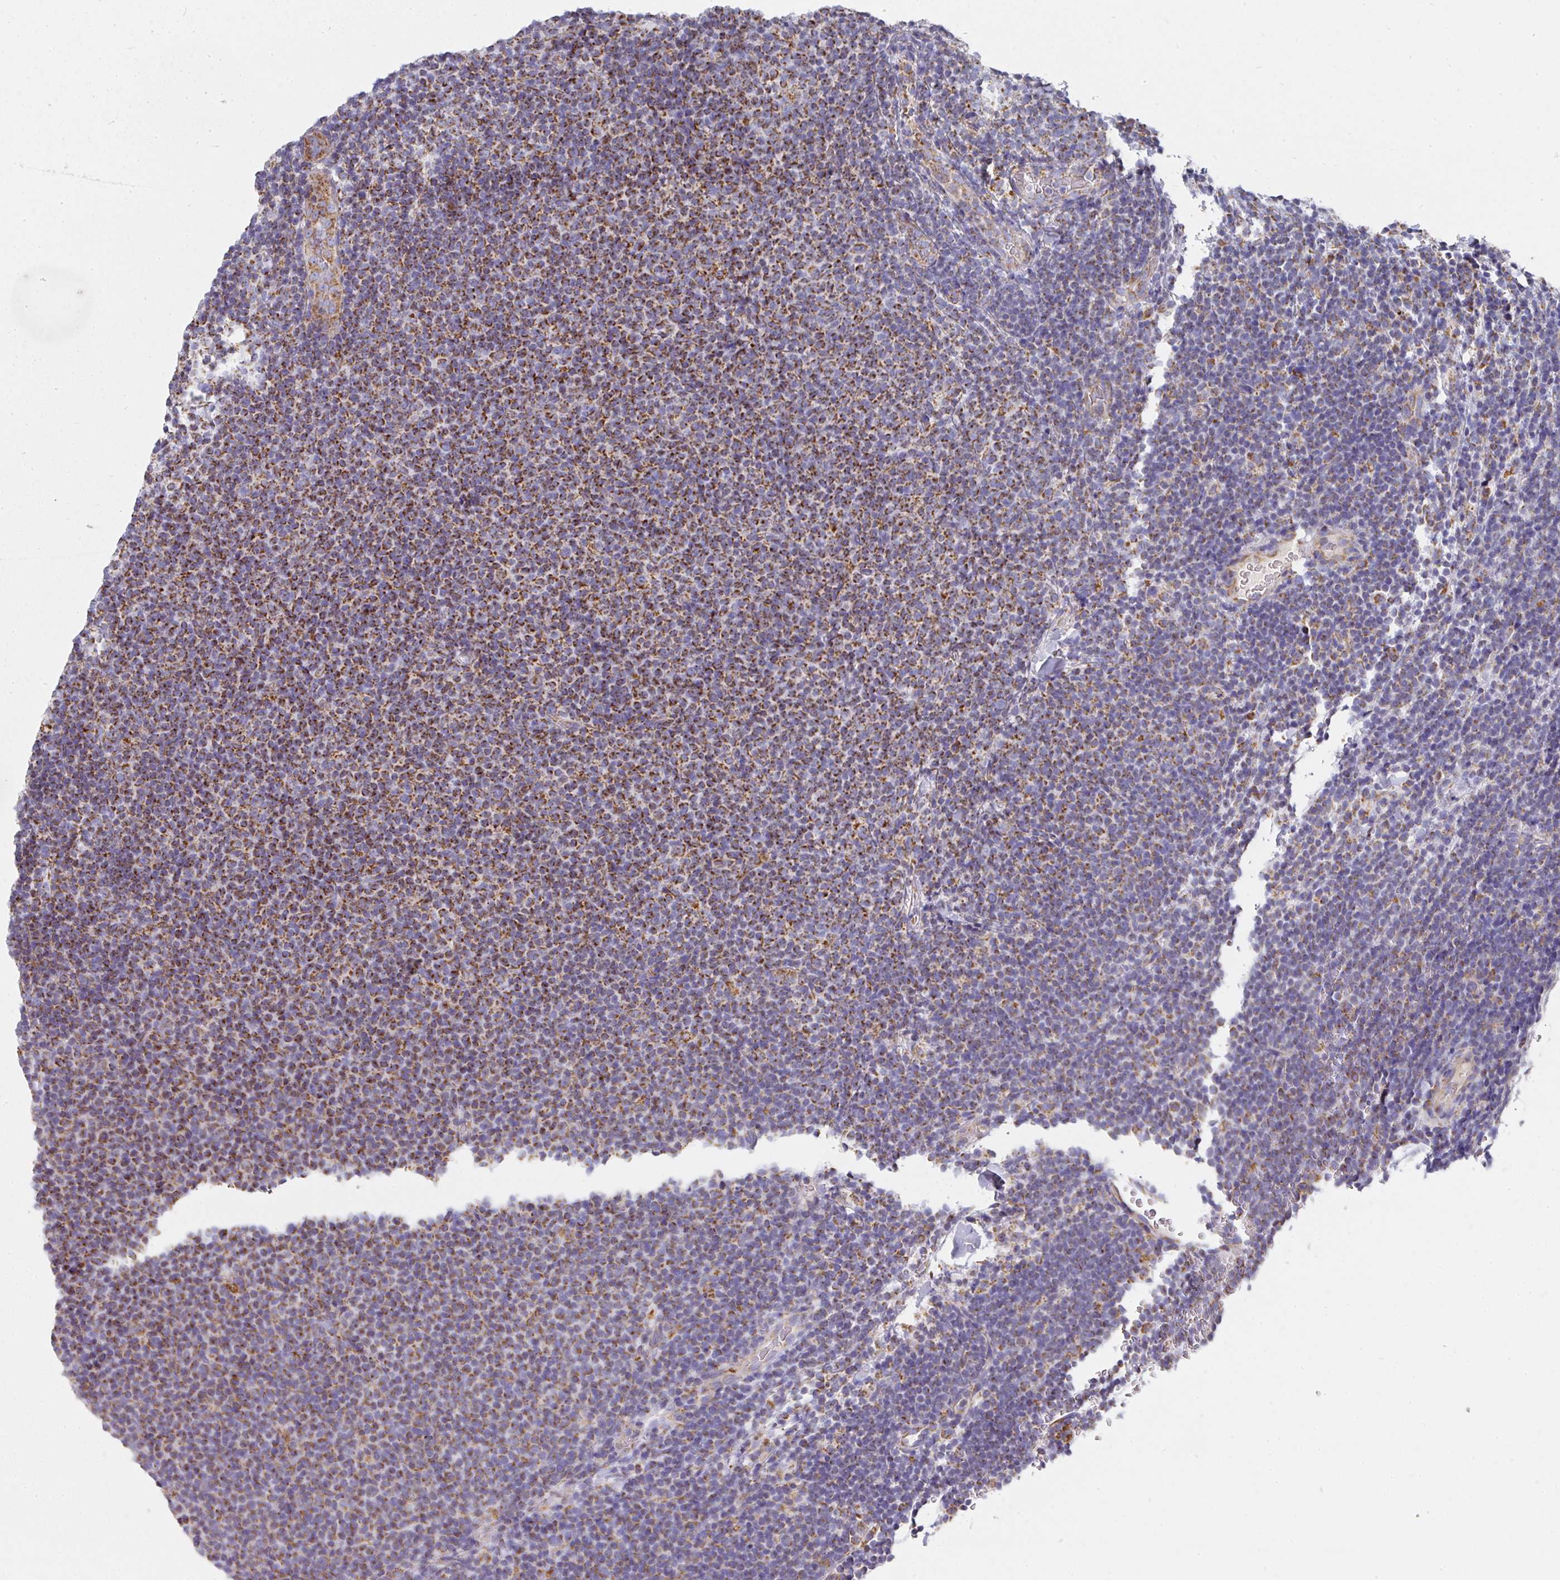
{"staining": {"intensity": "strong", "quantity": ">75%", "location": "cytoplasmic/membranous"}, "tissue": "lymphoma", "cell_type": "Tumor cells", "image_type": "cancer", "snomed": [{"axis": "morphology", "description": "Malignant lymphoma, non-Hodgkin's type, Low grade"}, {"axis": "topography", "description": "Lymph node"}], "caption": "Immunohistochemical staining of malignant lymphoma, non-Hodgkin's type (low-grade) demonstrates high levels of strong cytoplasmic/membranous protein positivity in about >75% of tumor cells. (IHC, brightfield microscopy, high magnification).", "gene": "UQCRFS1", "patient": {"sex": "male", "age": 66}}